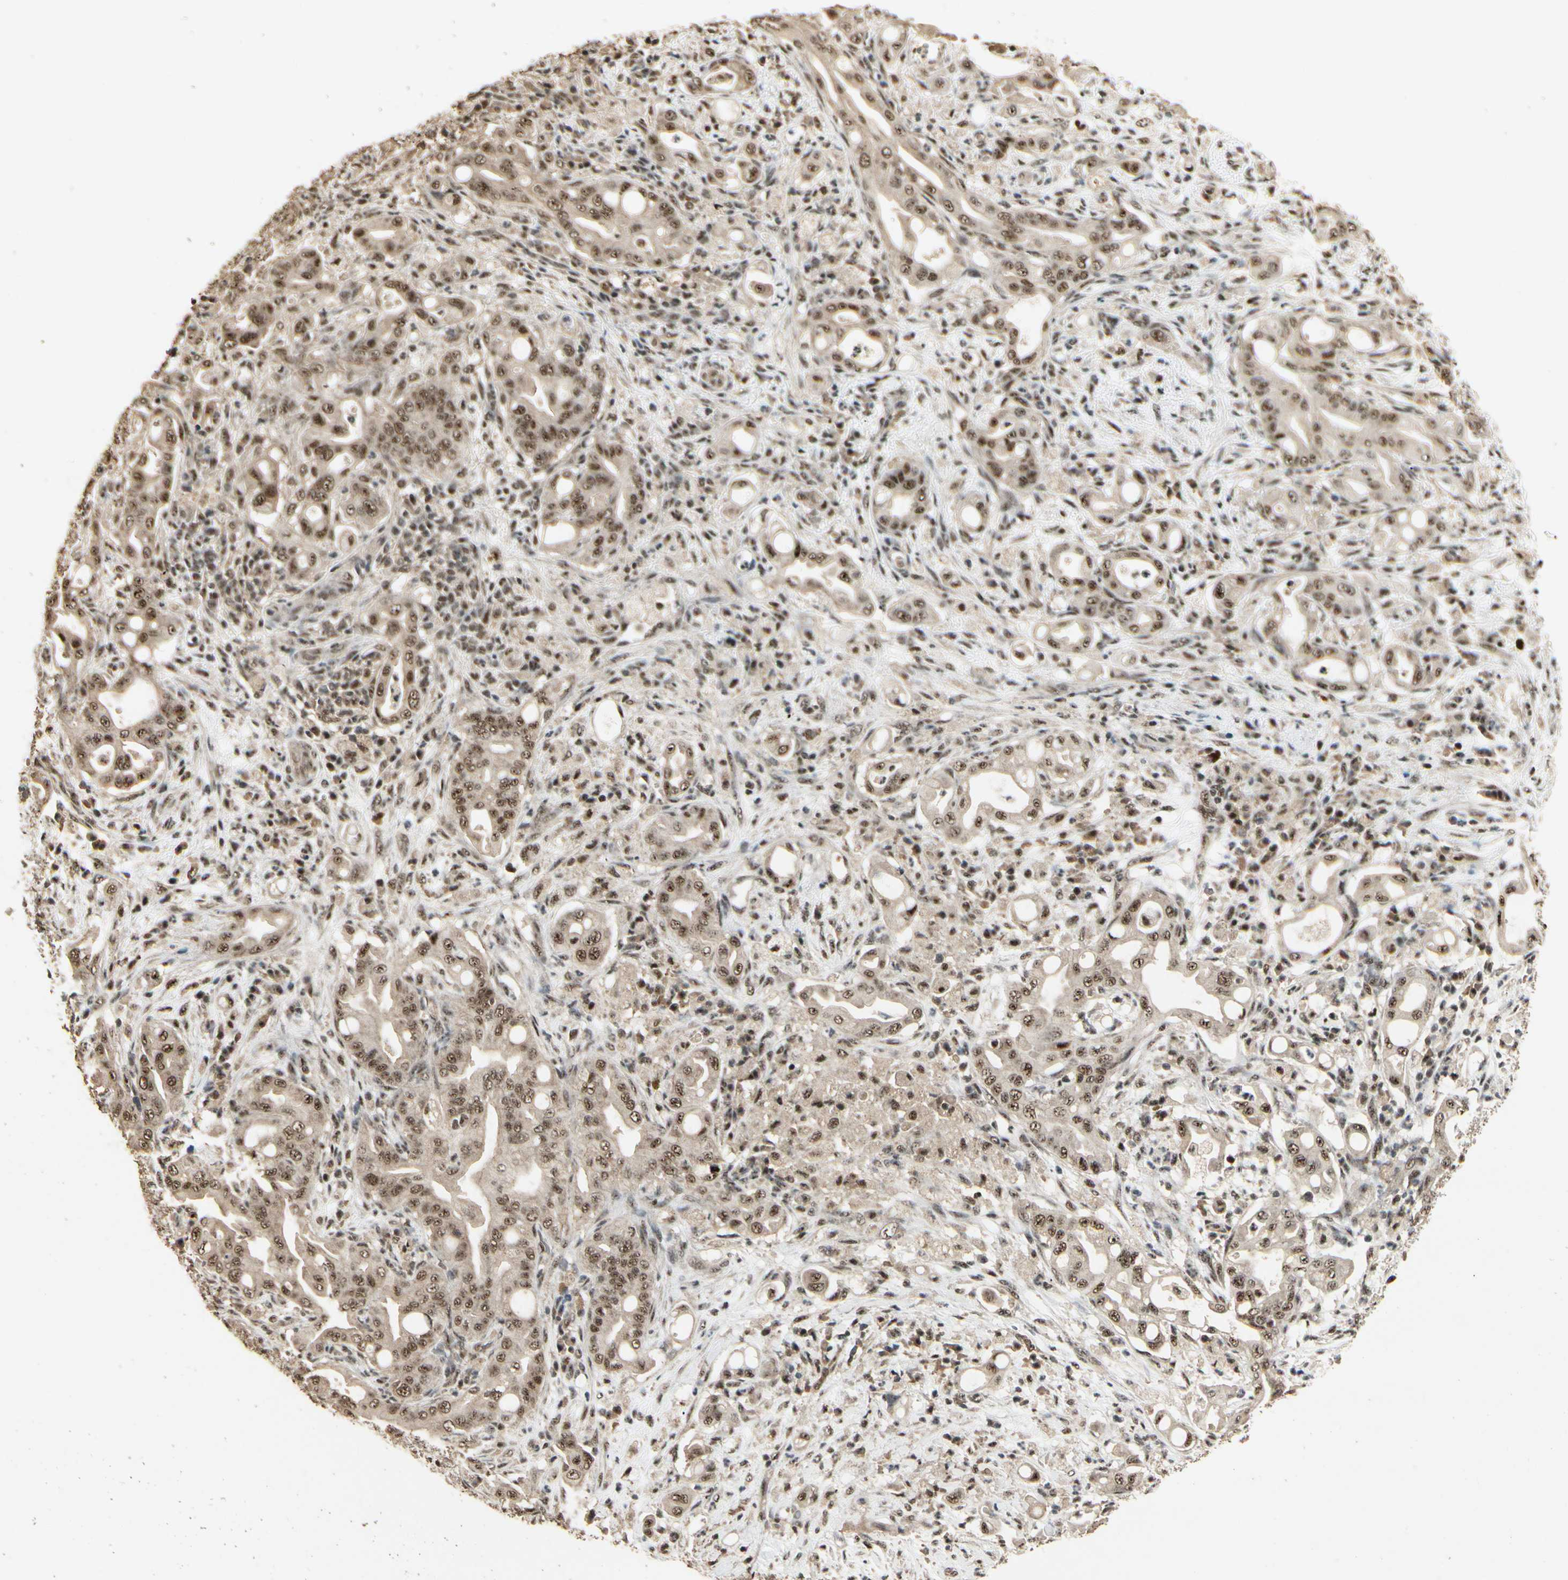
{"staining": {"intensity": "moderate", "quantity": ">75%", "location": "cytoplasmic/membranous,nuclear"}, "tissue": "liver cancer", "cell_type": "Tumor cells", "image_type": "cancer", "snomed": [{"axis": "morphology", "description": "Cholangiocarcinoma"}, {"axis": "topography", "description": "Liver"}], "caption": "Human liver cancer stained for a protein (brown) demonstrates moderate cytoplasmic/membranous and nuclear positive expression in approximately >75% of tumor cells.", "gene": "RBM25", "patient": {"sex": "female", "age": 68}}